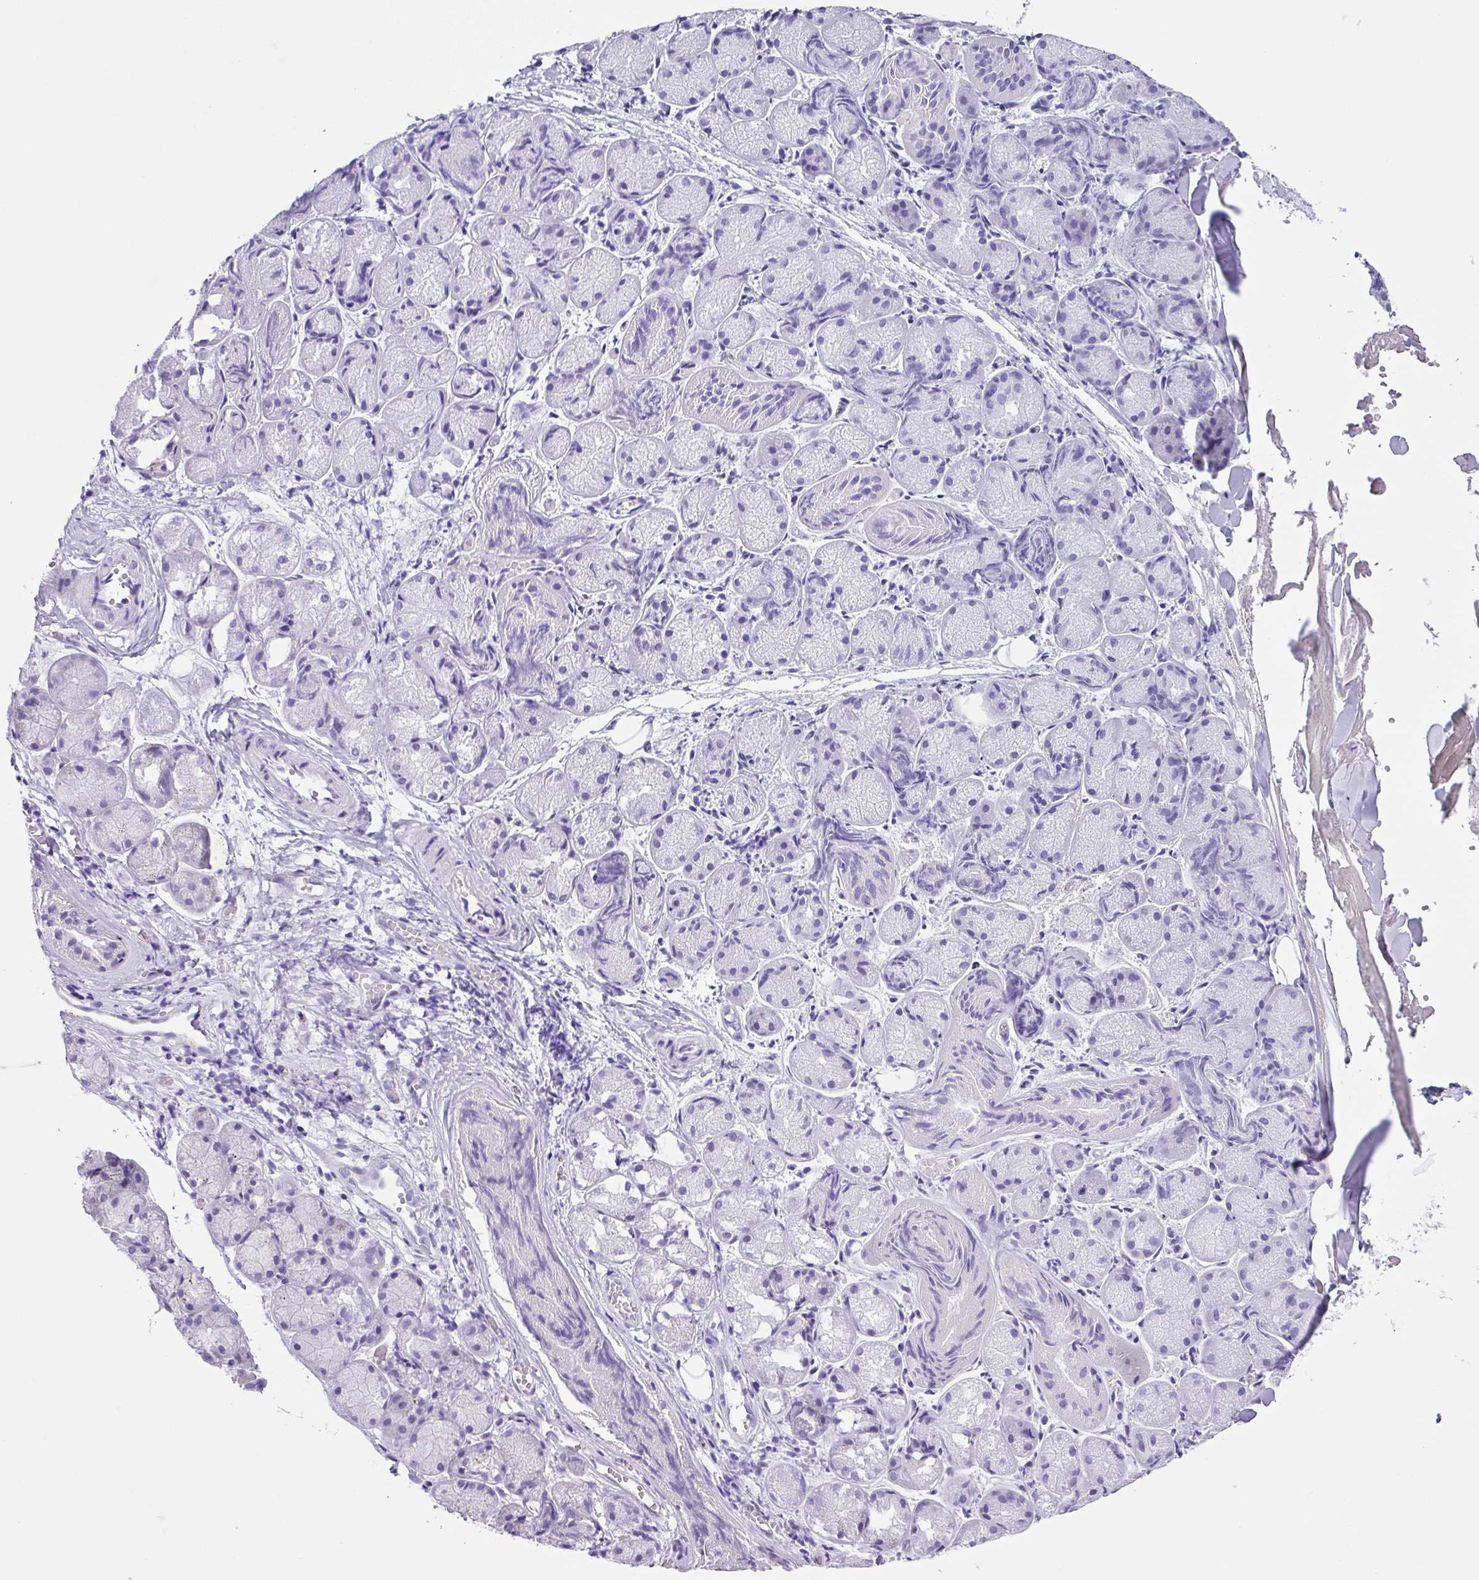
{"staining": {"intensity": "weak", "quantity": "<25%", "location": "cytoplasmic/membranous"}, "tissue": "salivary gland", "cell_type": "Glandular cells", "image_type": "normal", "snomed": [{"axis": "morphology", "description": "Normal tissue, NOS"}, {"axis": "topography", "description": "Salivary gland"}], "caption": "IHC of benign salivary gland displays no expression in glandular cells. Brightfield microscopy of immunohistochemistry stained with DAB (3,3'-diaminobenzidine) (brown) and hematoxylin (blue), captured at high magnification.", "gene": "ZG16", "patient": {"sex": "female", "age": 24}}